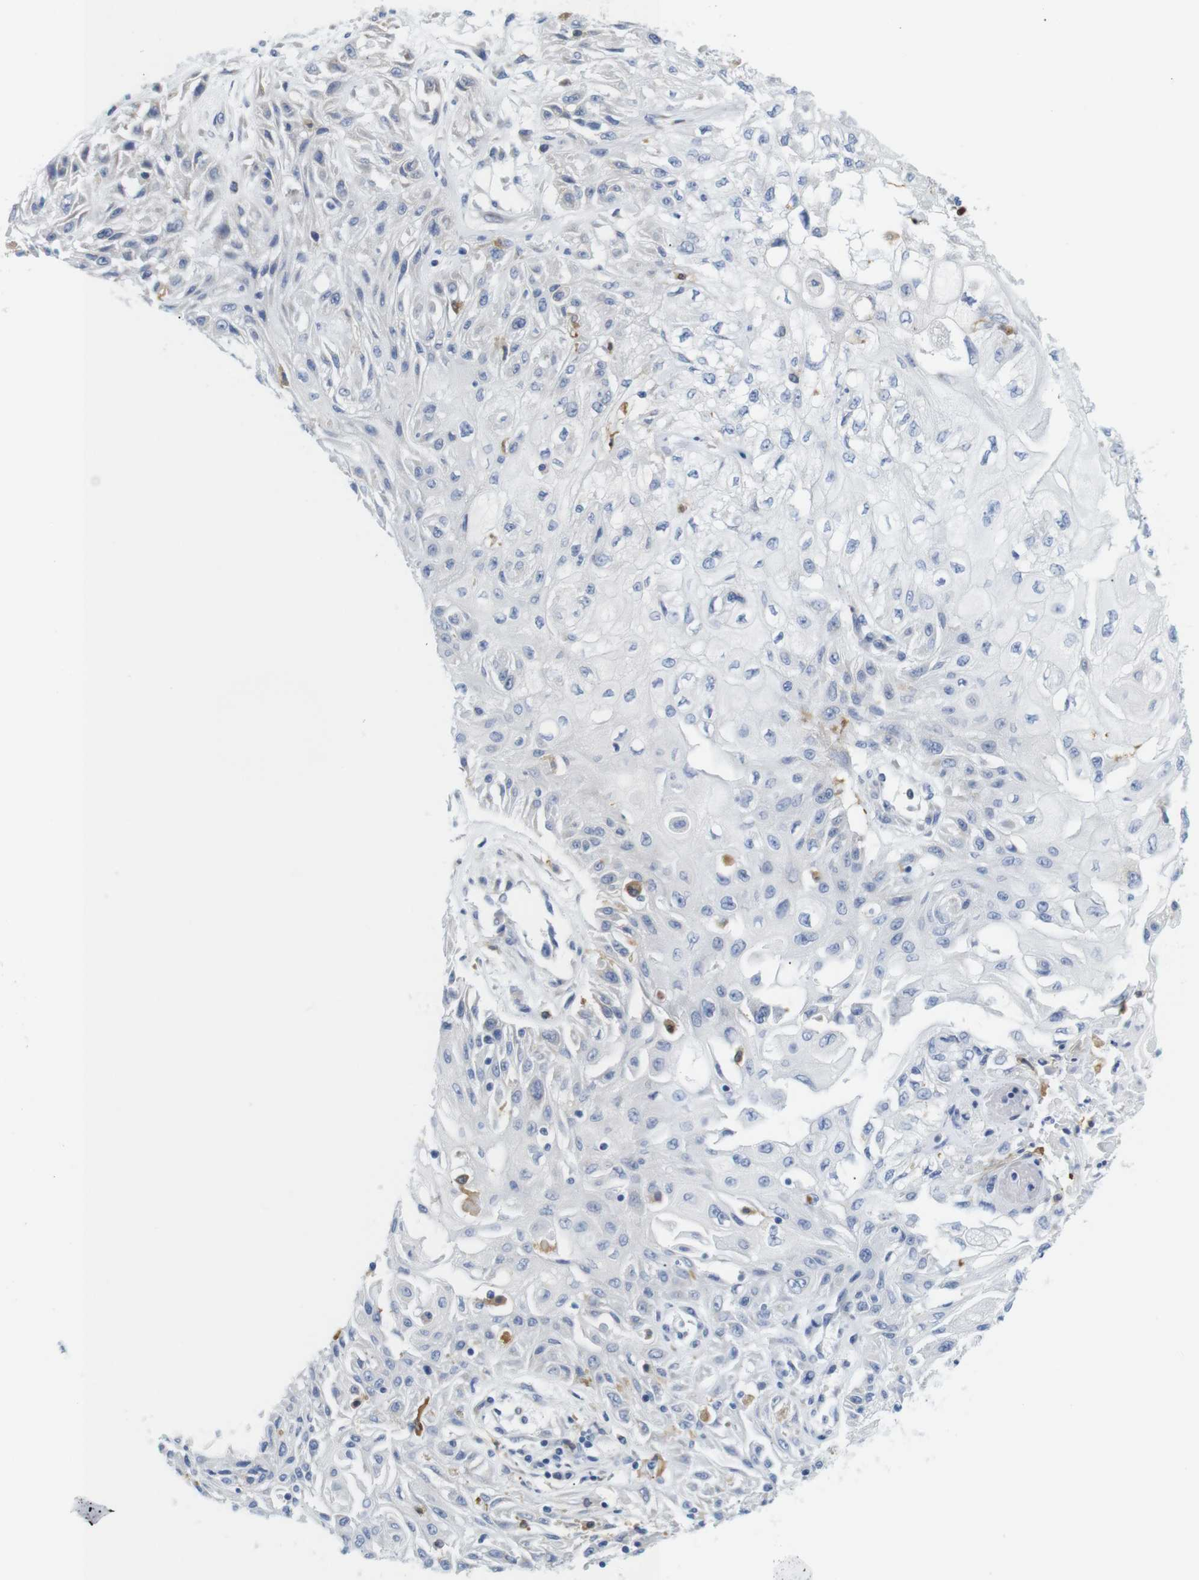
{"staining": {"intensity": "negative", "quantity": "none", "location": "none"}, "tissue": "skin cancer", "cell_type": "Tumor cells", "image_type": "cancer", "snomed": [{"axis": "morphology", "description": "Squamous cell carcinoma, NOS"}, {"axis": "topography", "description": "Skin"}], "caption": "Immunohistochemical staining of human squamous cell carcinoma (skin) exhibits no significant staining in tumor cells.", "gene": "NEBL", "patient": {"sex": "male", "age": 75}}